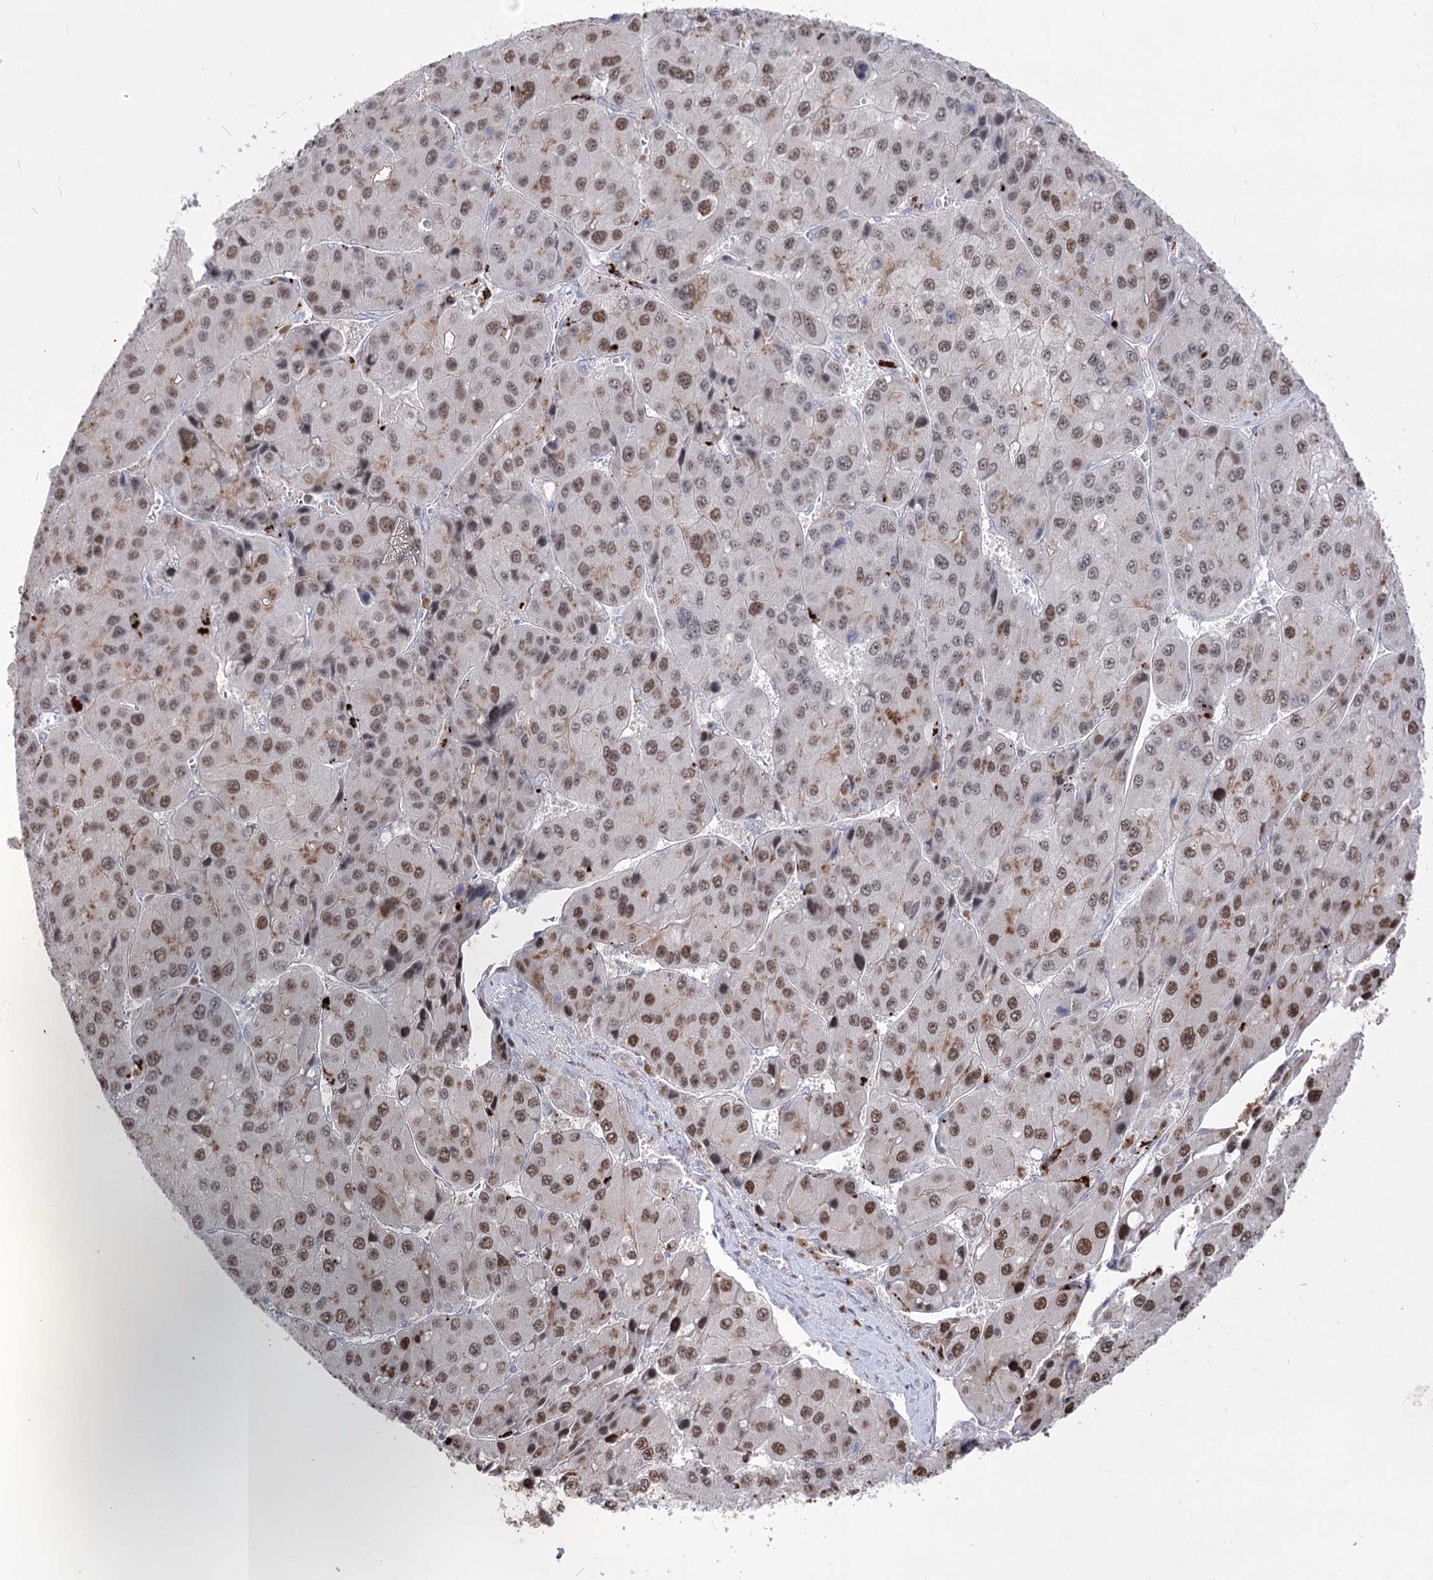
{"staining": {"intensity": "moderate", "quantity": ">75%", "location": "nuclear"}, "tissue": "liver cancer", "cell_type": "Tumor cells", "image_type": "cancer", "snomed": [{"axis": "morphology", "description": "Carcinoma, Hepatocellular, NOS"}, {"axis": "topography", "description": "Liver"}], "caption": "A histopathology image showing moderate nuclear positivity in approximately >75% of tumor cells in liver hepatocellular carcinoma, as visualized by brown immunohistochemical staining.", "gene": "SIAE", "patient": {"sex": "female", "age": 73}}